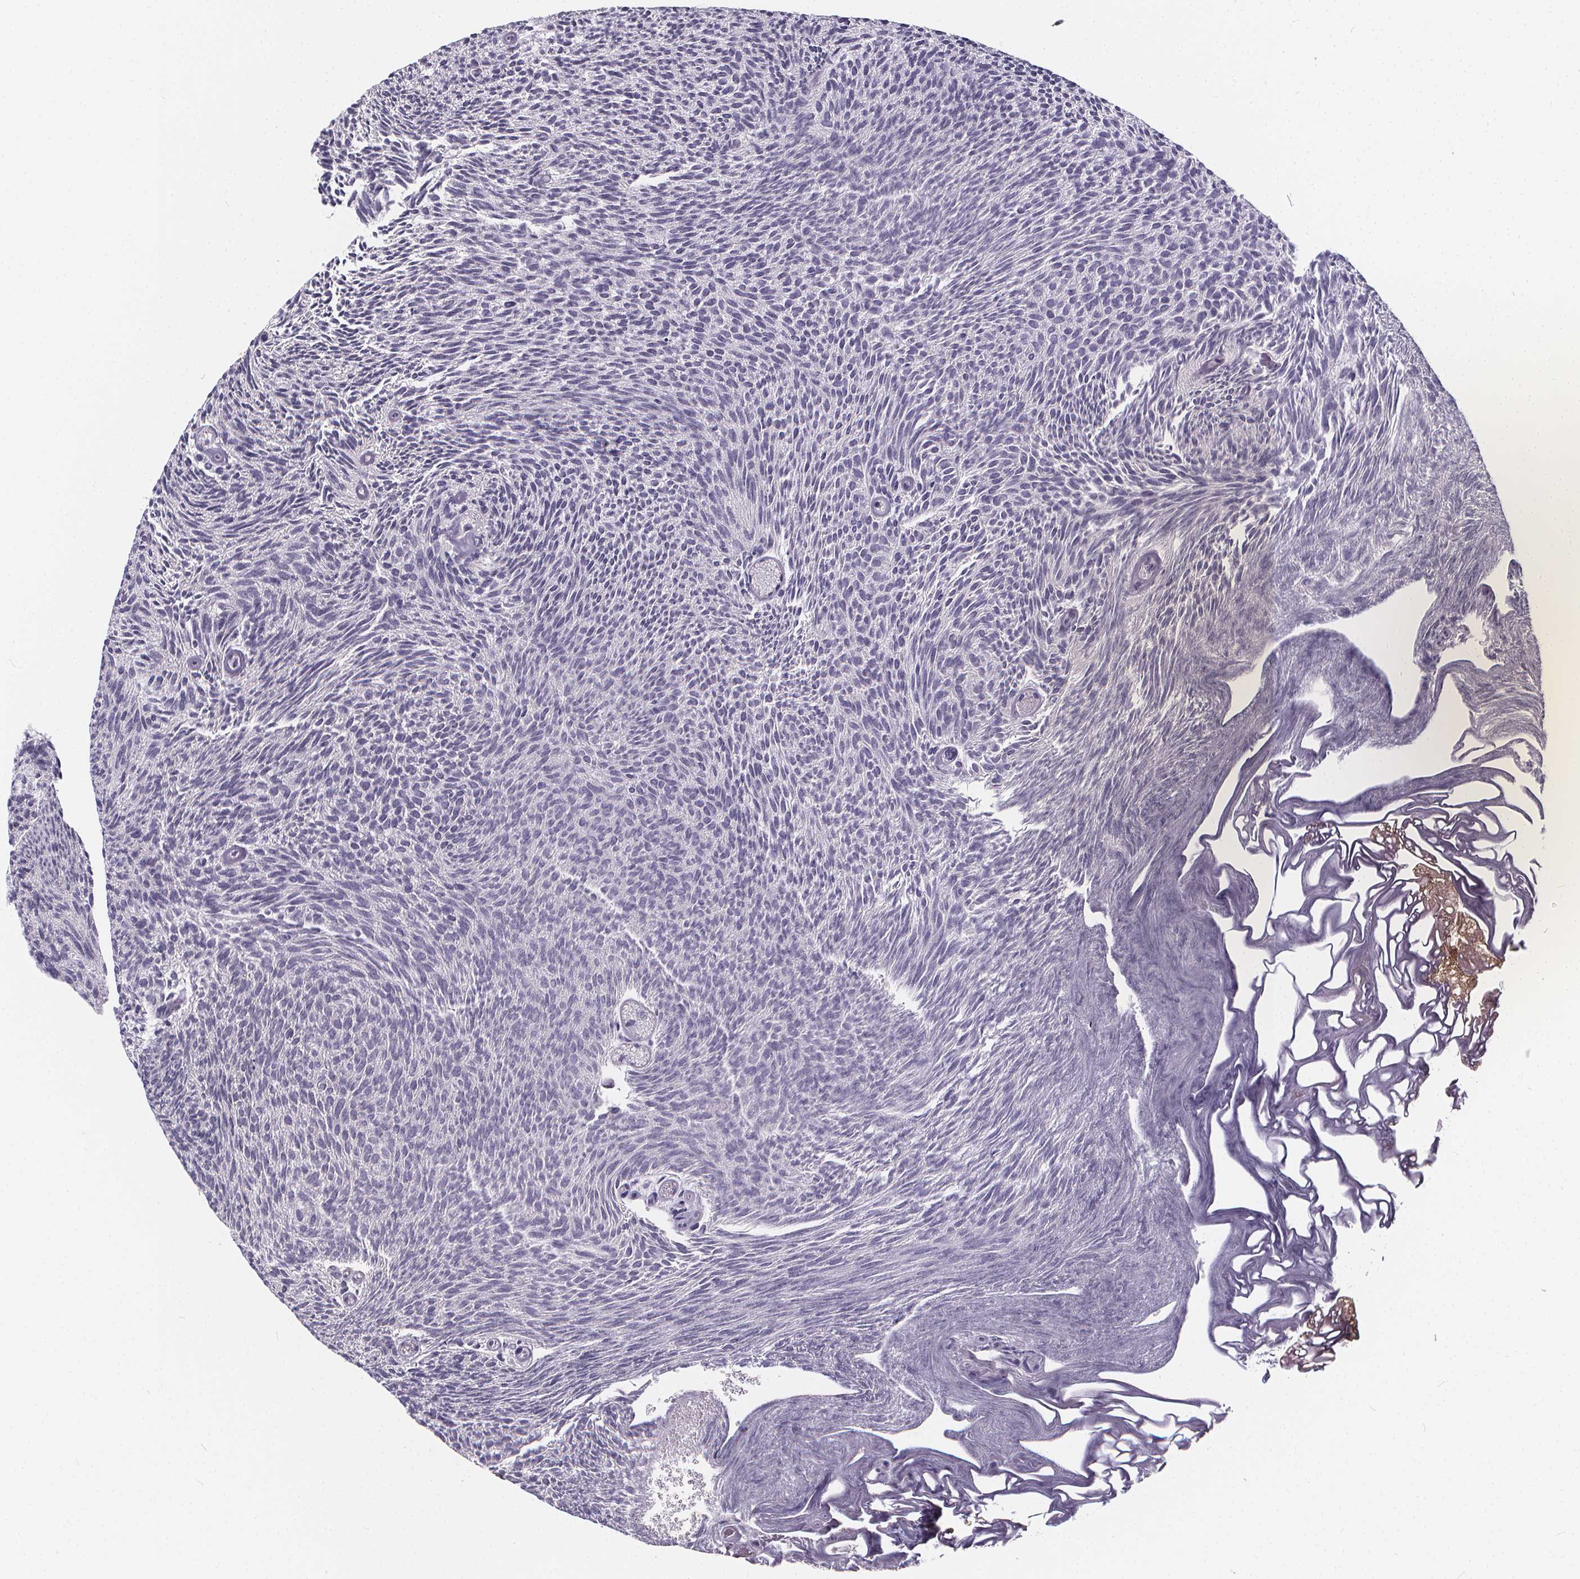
{"staining": {"intensity": "negative", "quantity": "none", "location": "none"}, "tissue": "urothelial cancer", "cell_type": "Tumor cells", "image_type": "cancer", "snomed": [{"axis": "morphology", "description": "Urothelial carcinoma, Low grade"}, {"axis": "topography", "description": "Urinary bladder"}], "caption": "Tumor cells are negative for protein expression in human low-grade urothelial carcinoma.", "gene": "SPEF2", "patient": {"sex": "male", "age": 77}}